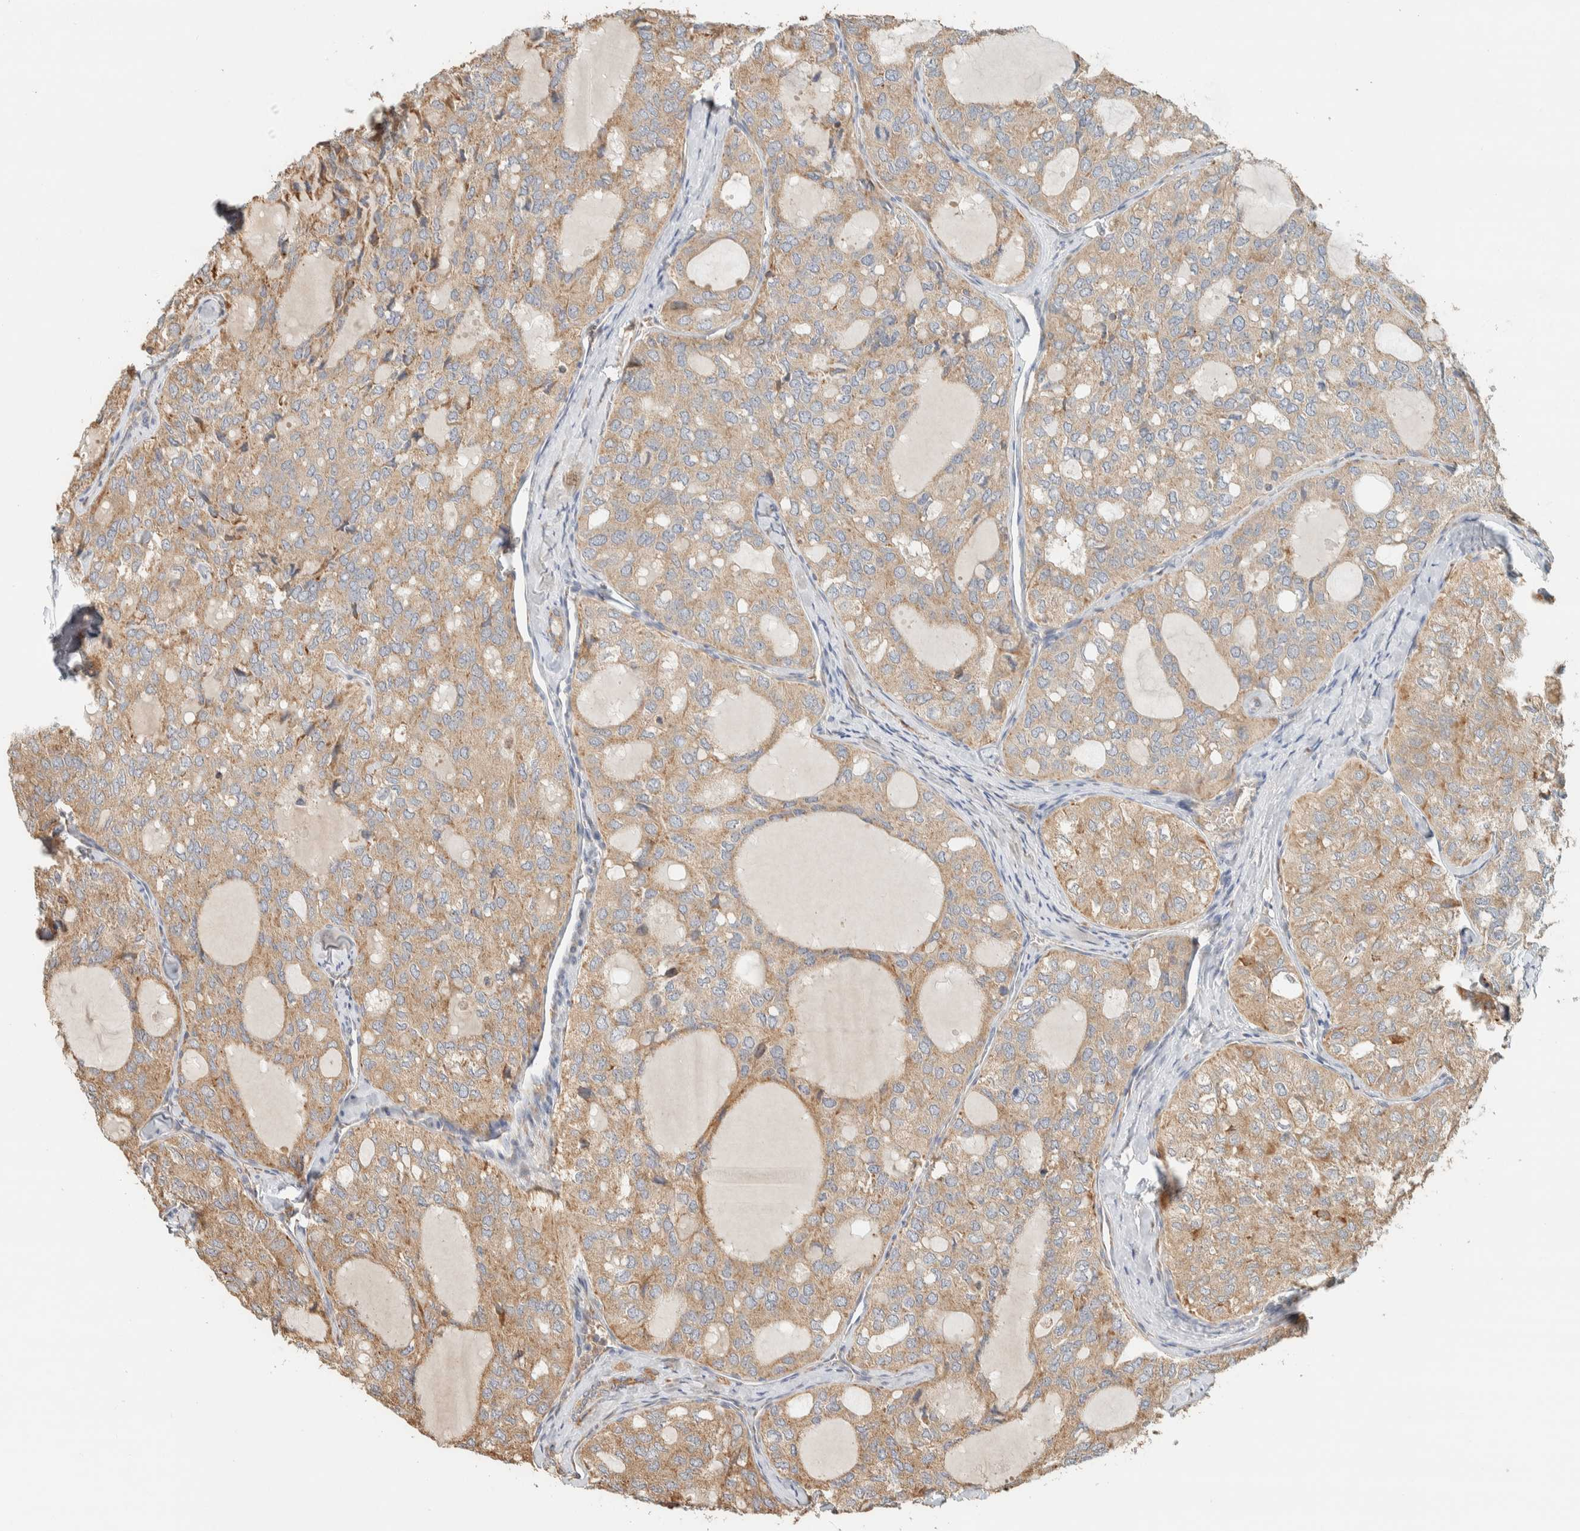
{"staining": {"intensity": "moderate", "quantity": ">75%", "location": "cytoplasmic/membranous"}, "tissue": "thyroid cancer", "cell_type": "Tumor cells", "image_type": "cancer", "snomed": [{"axis": "morphology", "description": "Follicular adenoma carcinoma, NOS"}, {"axis": "topography", "description": "Thyroid gland"}], "caption": "Immunohistochemistry (DAB (3,3'-diaminobenzidine)) staining of follicular adenoma carcinoma (thyroid) exhibits moderate cytoplasmic/membranous protein positivity in approximately >75% of tumor cells.", "gene": "RAB11FIP1", "patient": {"sex": "male", "age": 75}}